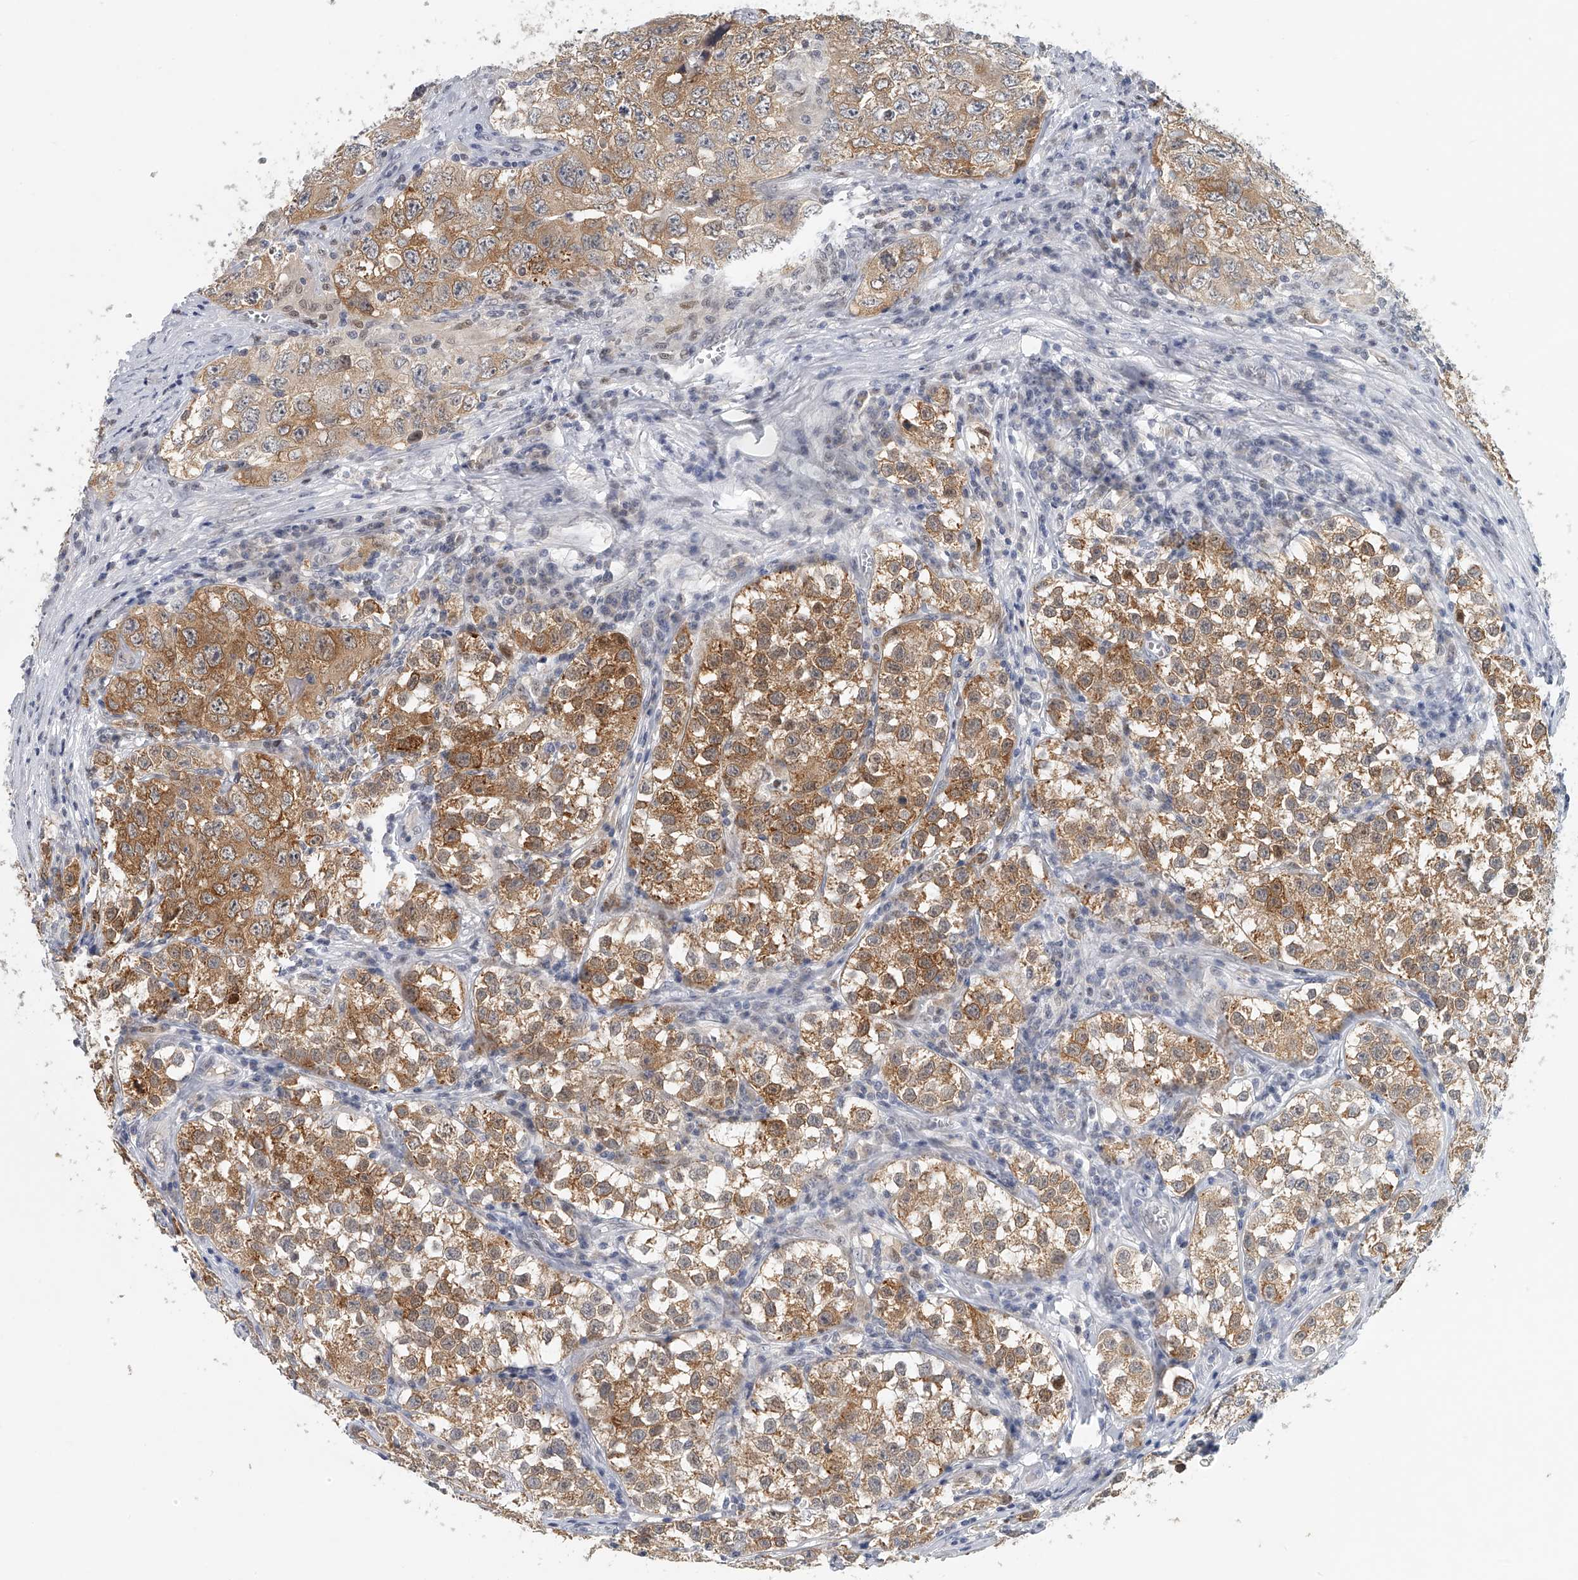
{"staining": {"intensity": "moderate", "quantity": ">75%", "location": "cytoplasmic/membranous"}, "tissue": "testis cancer", "cell_type": "Tumor cells", "image_type": "cancer", "snomed": [{"axis": "morphology", "description": "Seminoma, NOS"}, {"axis": "morphology", "description": "Carcinoma, Embryonal, NOS"}, {"axis": "topography", "description": "Testis"}], "caption": "Immunohistochemistry micrograph of human embryonal carcinoma (testis) stained for a protein (brown), which reveals medium levels of moderate cytoplasmic/membranous staining in approximately >75% of tumor cells.", "gene": "DDX43", "patient": {"sex": "male", "age": 43}}